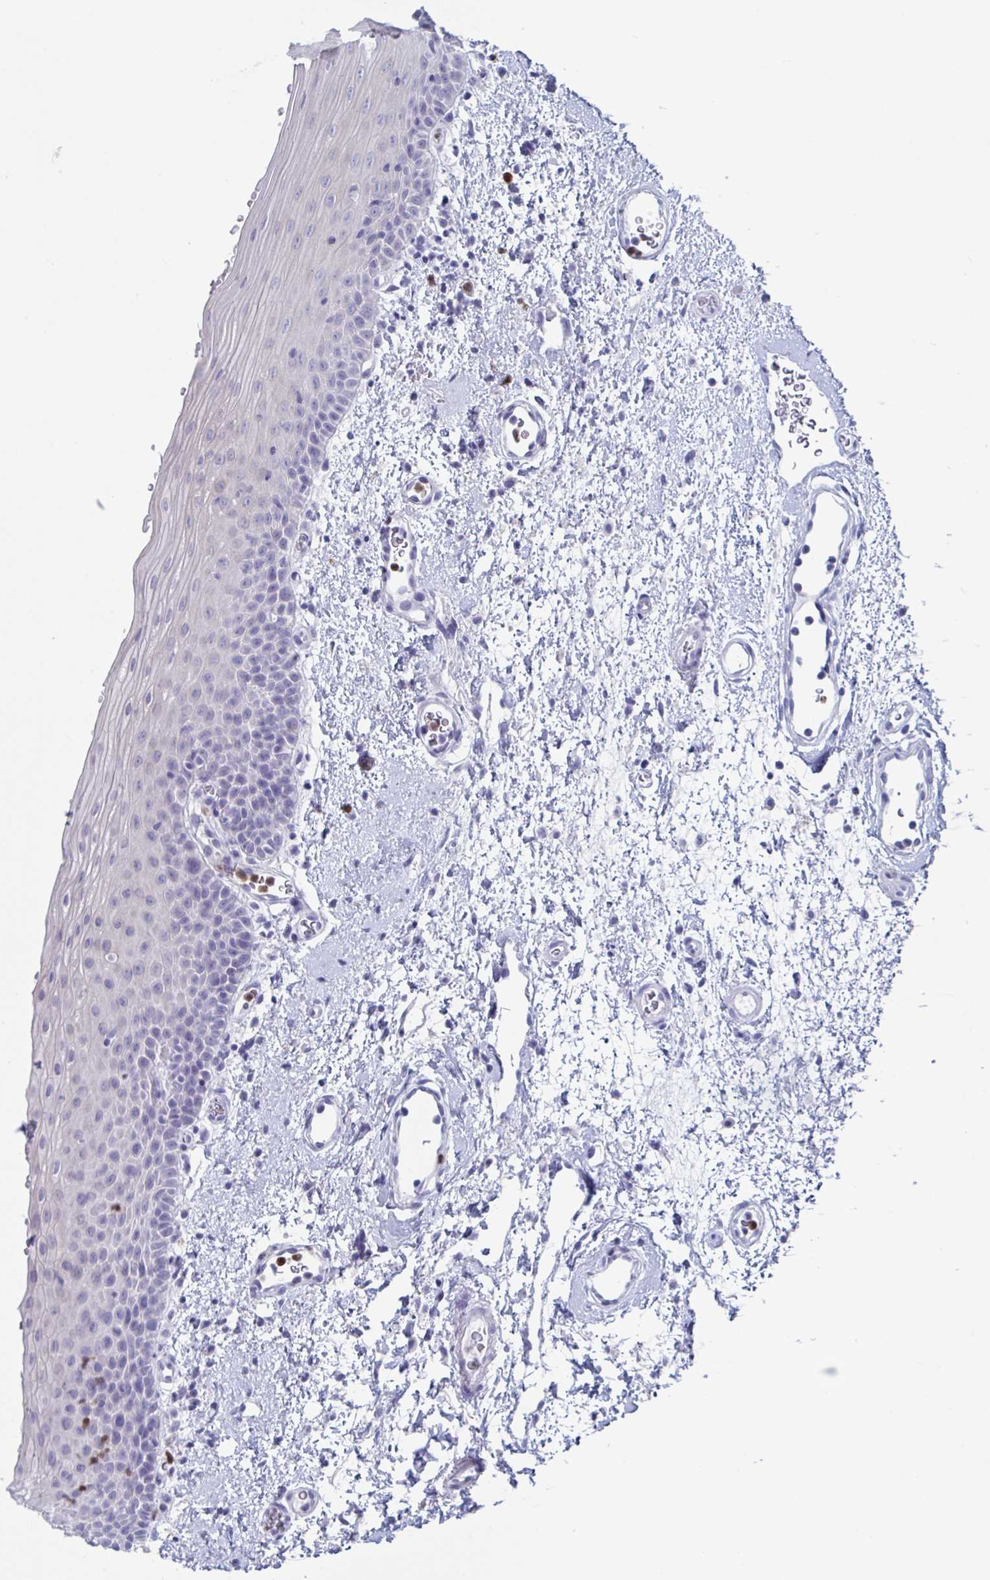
{"staining": {"intensity": "negative", "quantity": "none", "location": "none"}, "tissue": "oral mucosa", "cell_type": "Squamous epithelial cells", "image_type": "normal", "snomed": [{"axis": "morphology", "description": "Normal tissue, NOS"}, {"axis": "topography", "description": "Oral tissue"}, {"axis": "topography", "description": "Head-Neck"}], "caption": "This is a histopathology image of IHC staining of unremarkable oral mucosa, which shows no staining in squamous epithelial cells. (DAB (3,3'-diaminobenzidine) immunohistochemistry (IHC) visualized using brightfield microscopy, high magnification).", "gene": "CYP4F11", "patient": {"sex": "female", "age": 55}}